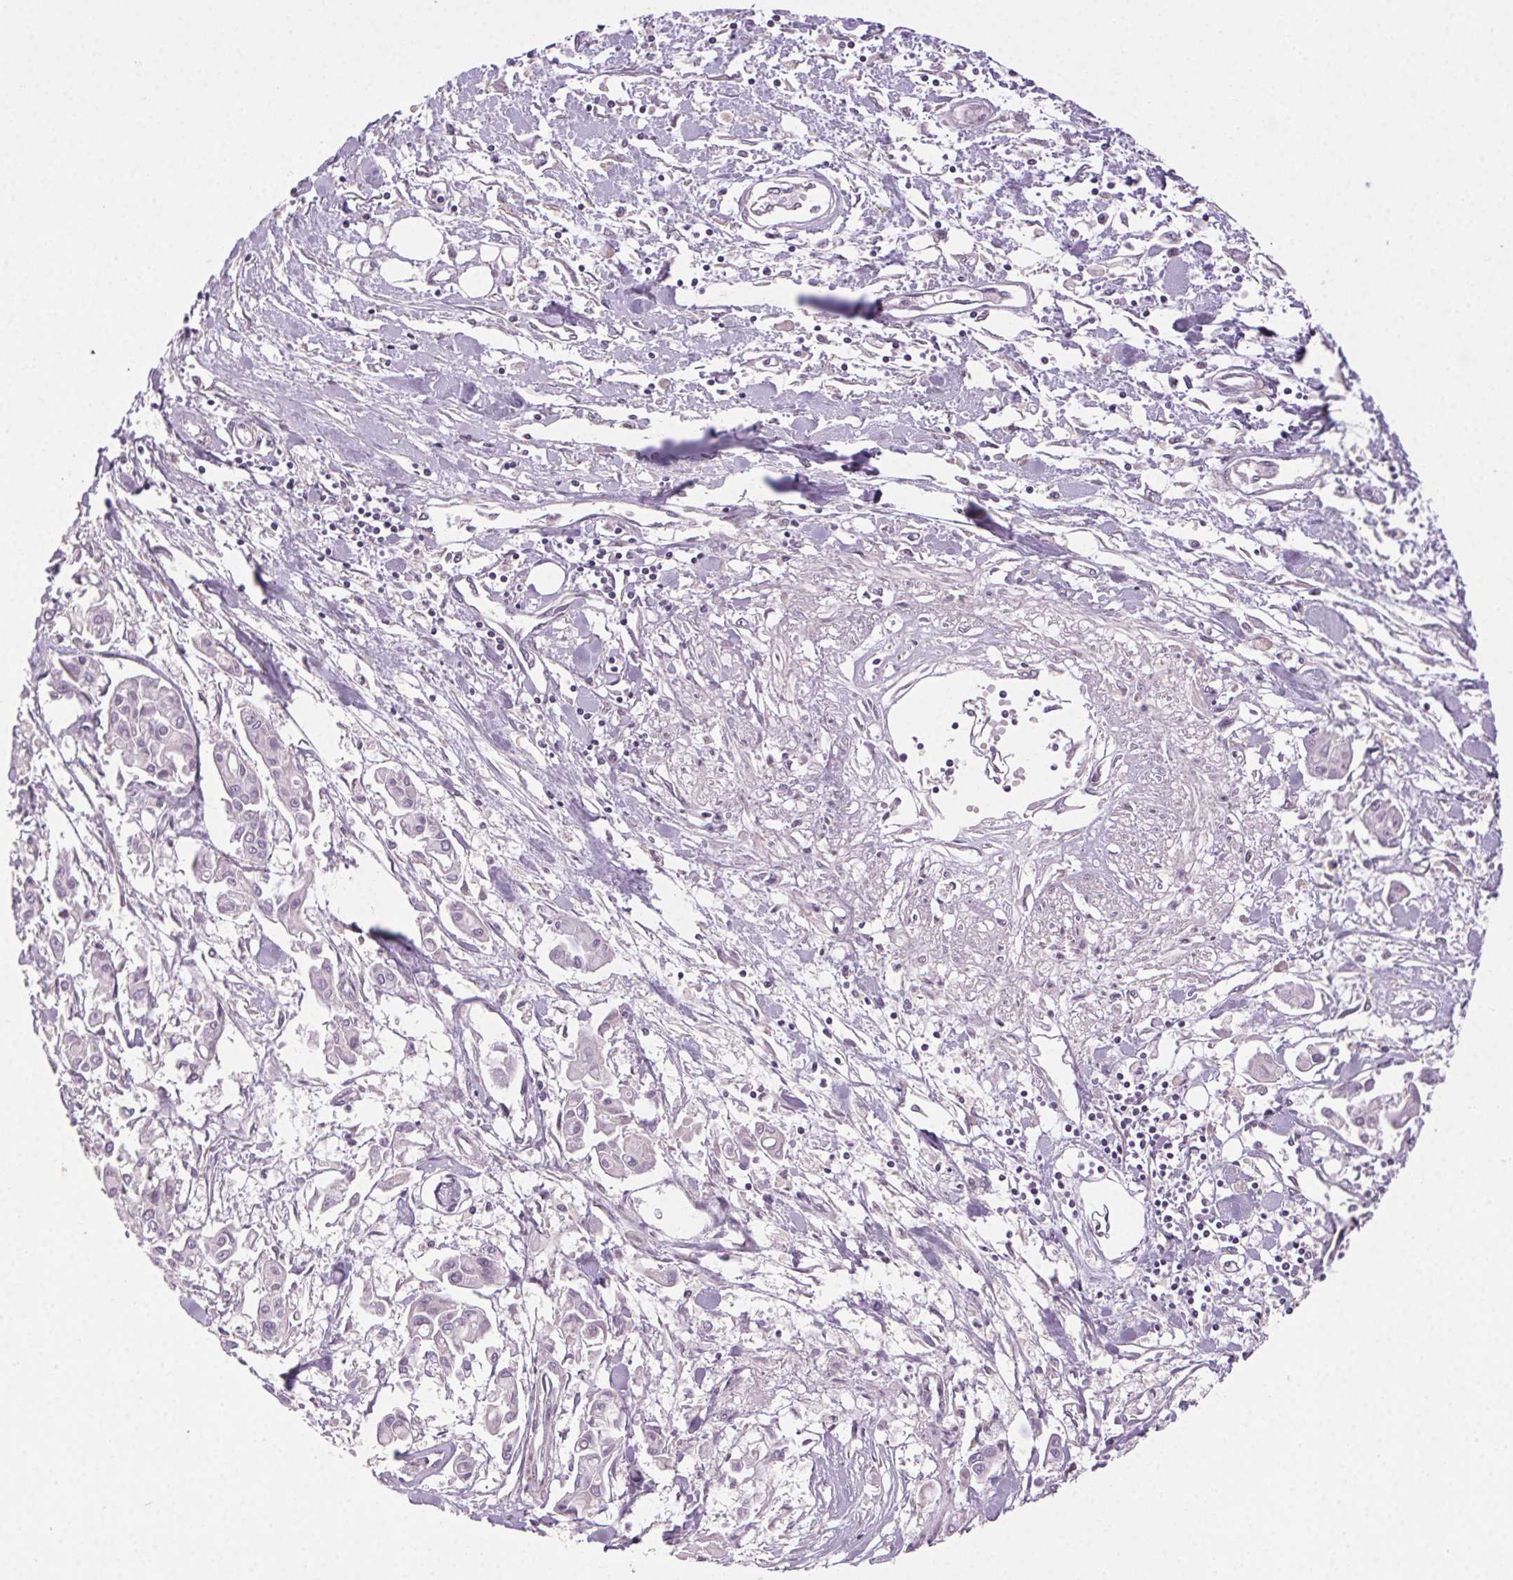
{"staining": {"intensity": "negative", "quantity": "none", "location": "none"}, "tissue": "pancreatic cancer", "cell_type": "Tumor cells", "image_type": "cancer", "snomed": [{"axis": "morphology", "description": "Adenocarcinoma, NOS"}, {"axis": "topography", "description": "Pancreas"}], "caption": "This histopathology image is of pancreatic cancer (adenocarcinoma) stained with immunohistochemistry to label a protein in brown with the nuclei are counter-stained blue. There is no expression in tumor cells.", "gene": "FAM168A", "patient": {"sex": "male", "age": 61}}